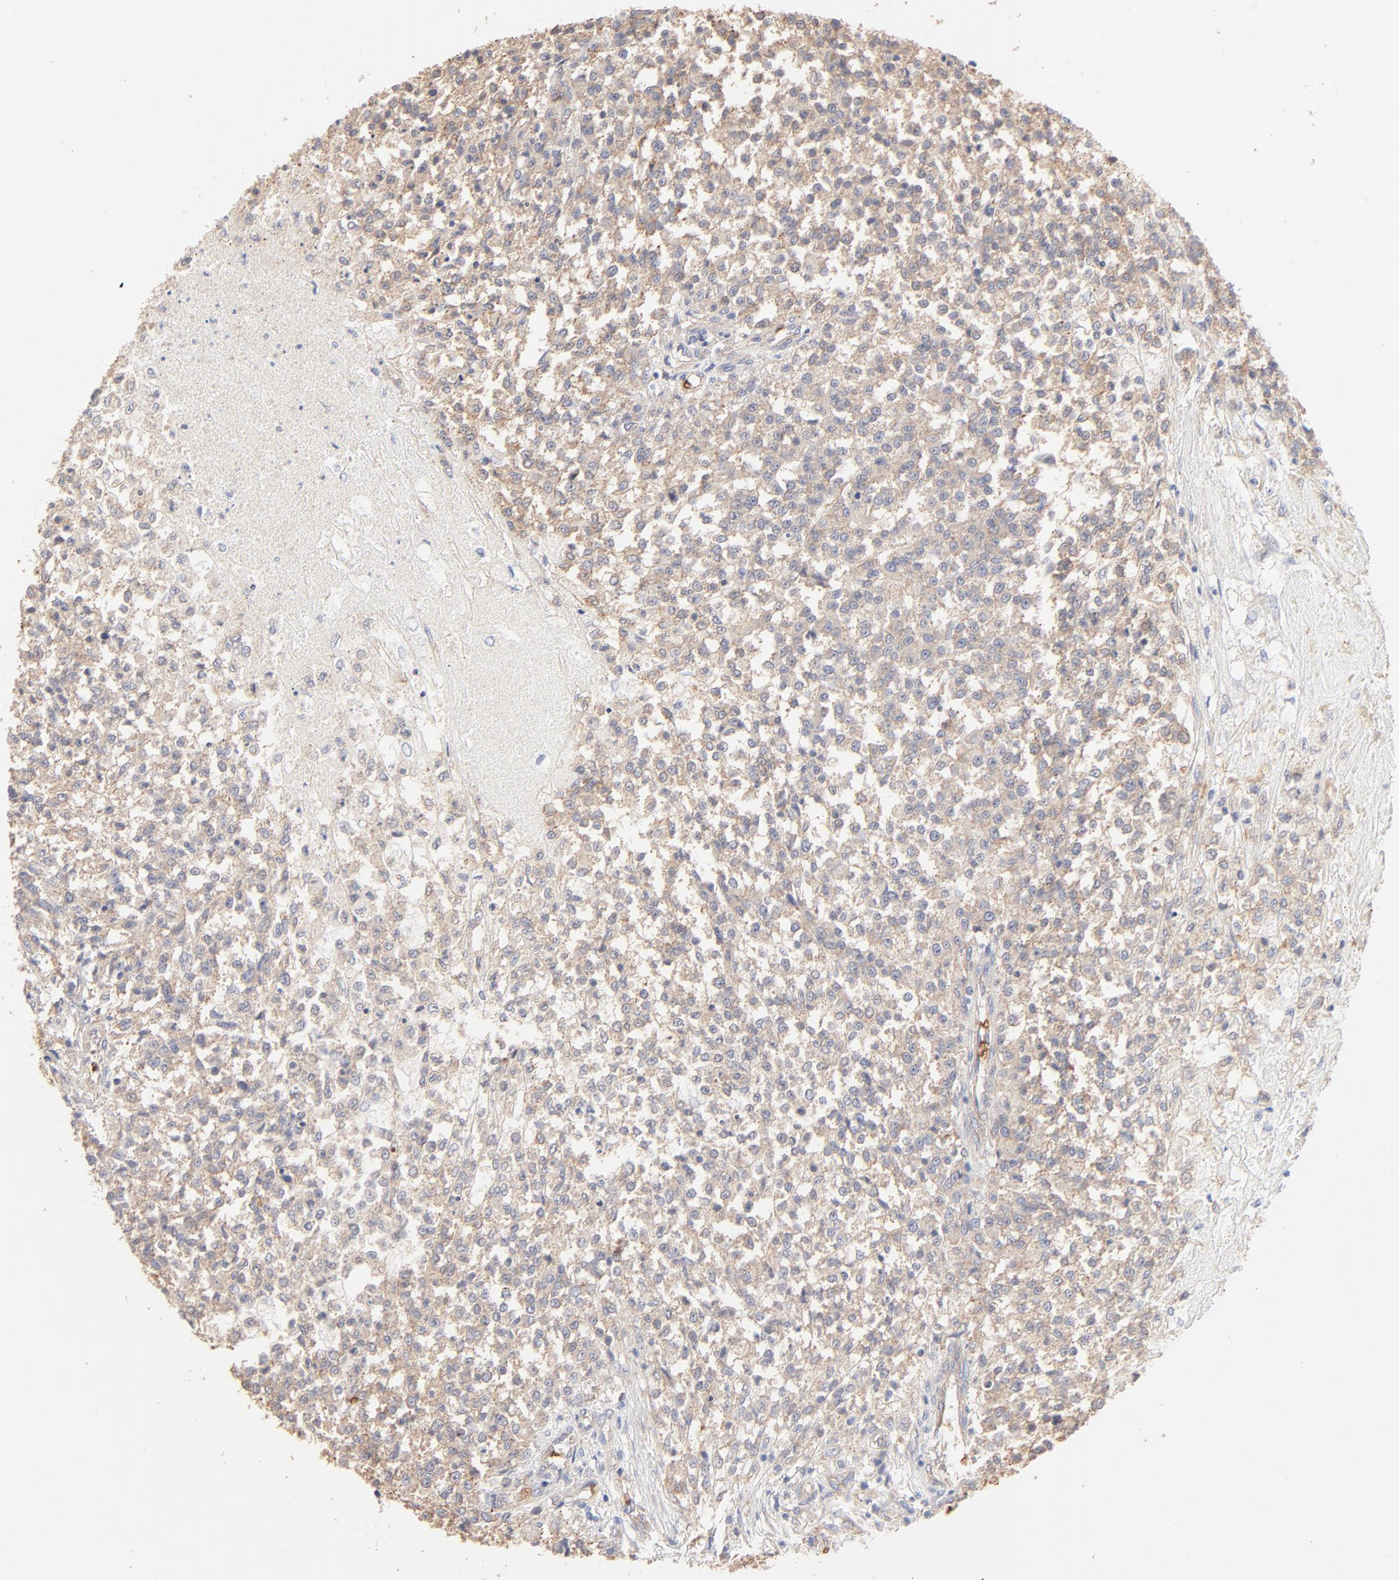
{"staining": {"intensity": "weak", "quantity": ">75%", "location": "cytoplasmic/membranous"}, "tissue": "testis cancer", "cell_type": "Tumor cells", "image_type": "cancer", "snomed": [{"axis": "morphology", "description": "Seminoma, NOS"}, {"axis": "topography", "description": "Testis"}], "caption": "Approximately >75% of tumor cells in testis seminoma display weak cytoplasmic/membranous protein positivity as visualized by brown immunohistochemical staining.", "gene": "SPTB", "patient": {"sex": "male", "age": 59}}